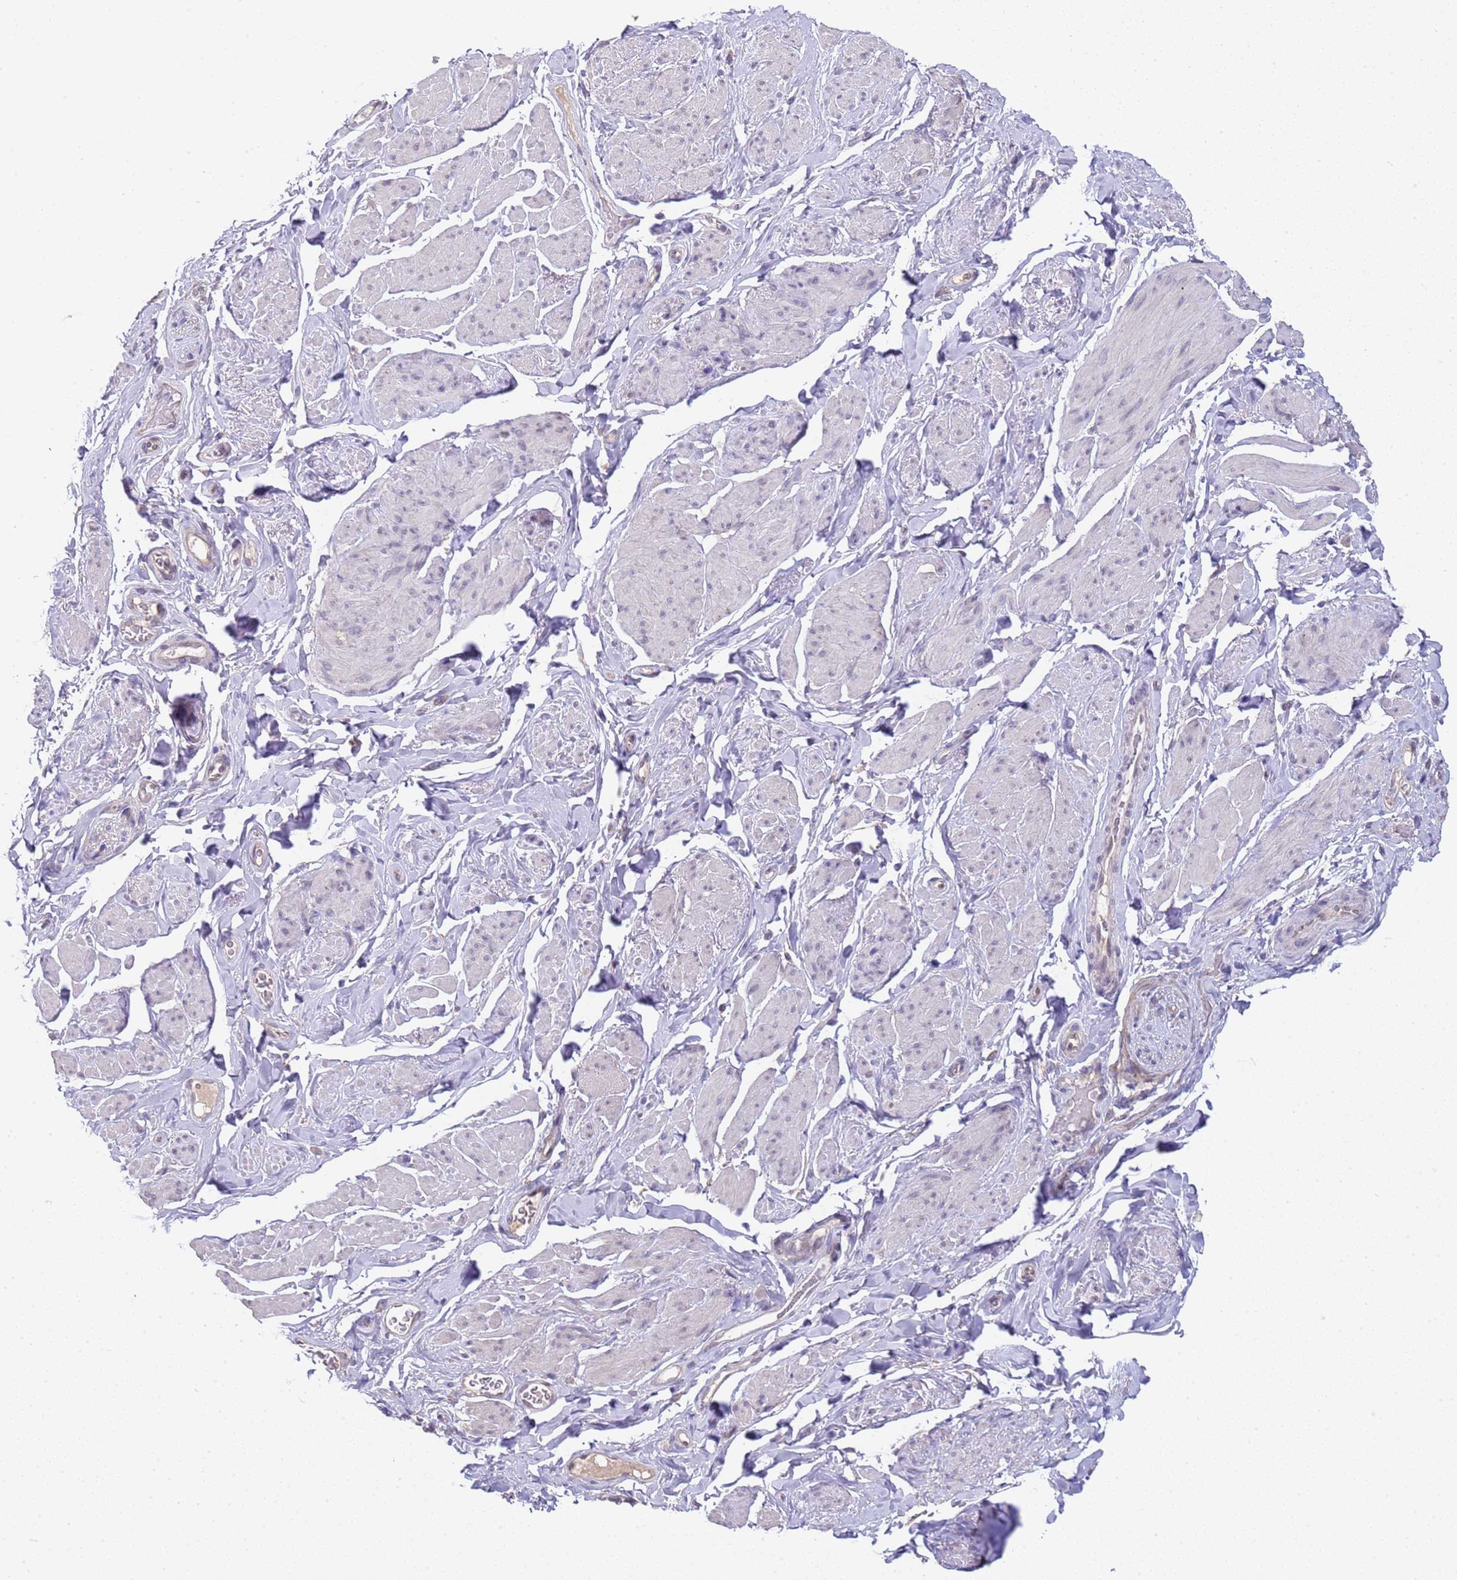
{"staining": {"intensity": "negative", "quantity": "none", "location": "none"}, "tissue": "smooth muscle", "cell_type": "Smooth muscle cells", "image_type": "normal", "snomed": [{"axis": "morphology", "description": "Normal tissue, NOS"}, {"axis": "topography", "description": "Smooth muscle"}, {"axis": "topography", "description": "Peripheral nerve tissue"}], "caption": "Protein analysis of normal smooth muscle demonstrates no significant expression in smooth muscle cells. (Immunohistochemistry (ihc), brightfield microscopy, high magnification).", "gene": "TRMT10A", "patient": {"sex": "male", "age": 69}}